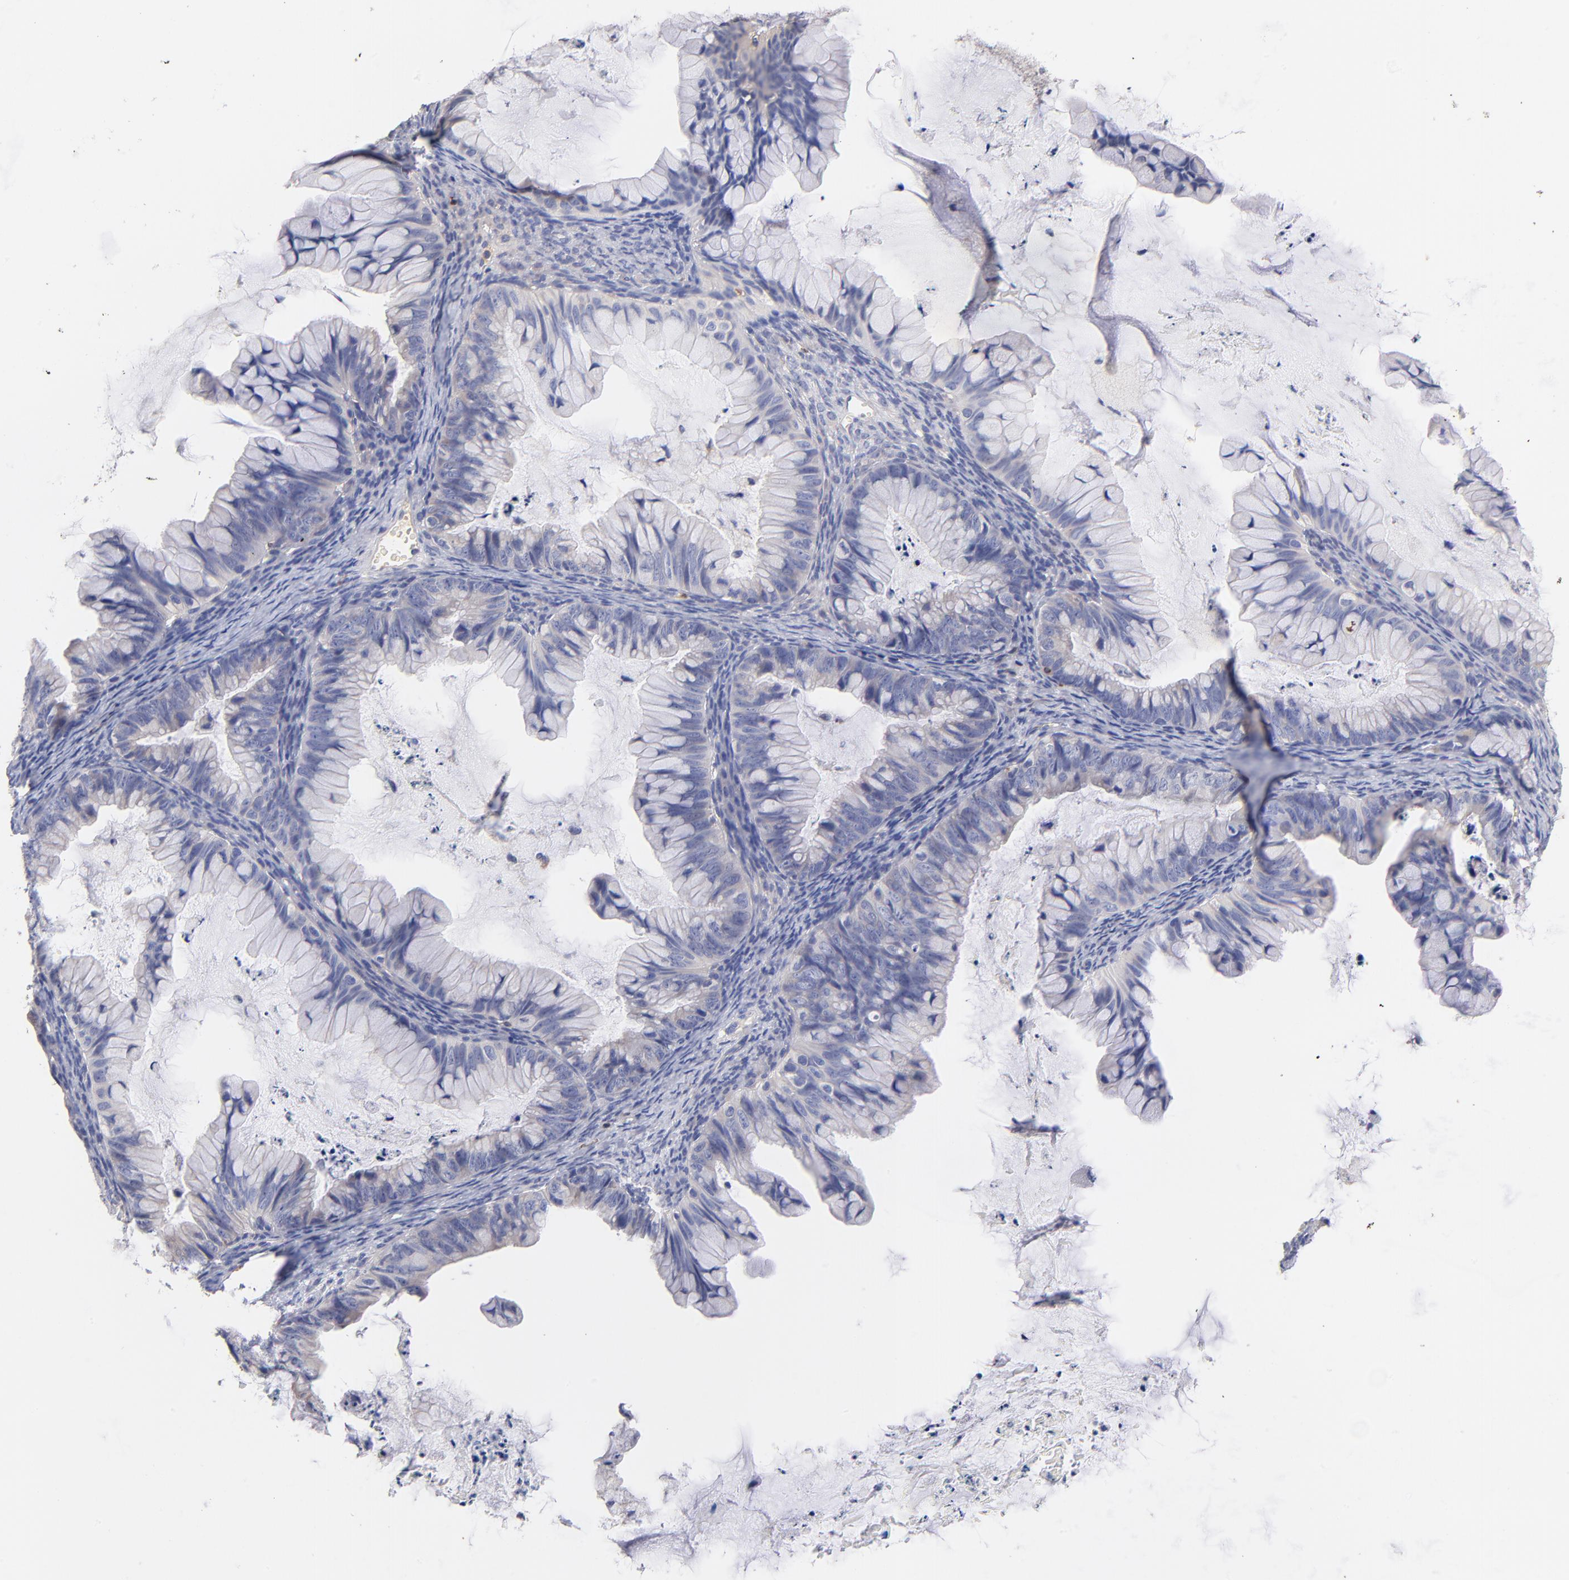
{"staining": {"intensity": "weak", "quantity": "<25%", "location": "cytoplasmic/membranous"}, "tissue": "ovarian cancer", "cell_type": "Tumor cells", "image_type": "cancer", "snomed": [{"axis": "morphology", "description": "Cystadenocarcinoma, mucinous, NOS"}, {"axis": "topography", "description": "Ovary"}], "caption": "Ovarian cancer (mucinous cystadenocarcinoma) stained for a protein using IHC exhibits no expression tumor cells.", "gene": "KREMEN2", "patient": {"sex": "female", "age": 36}}